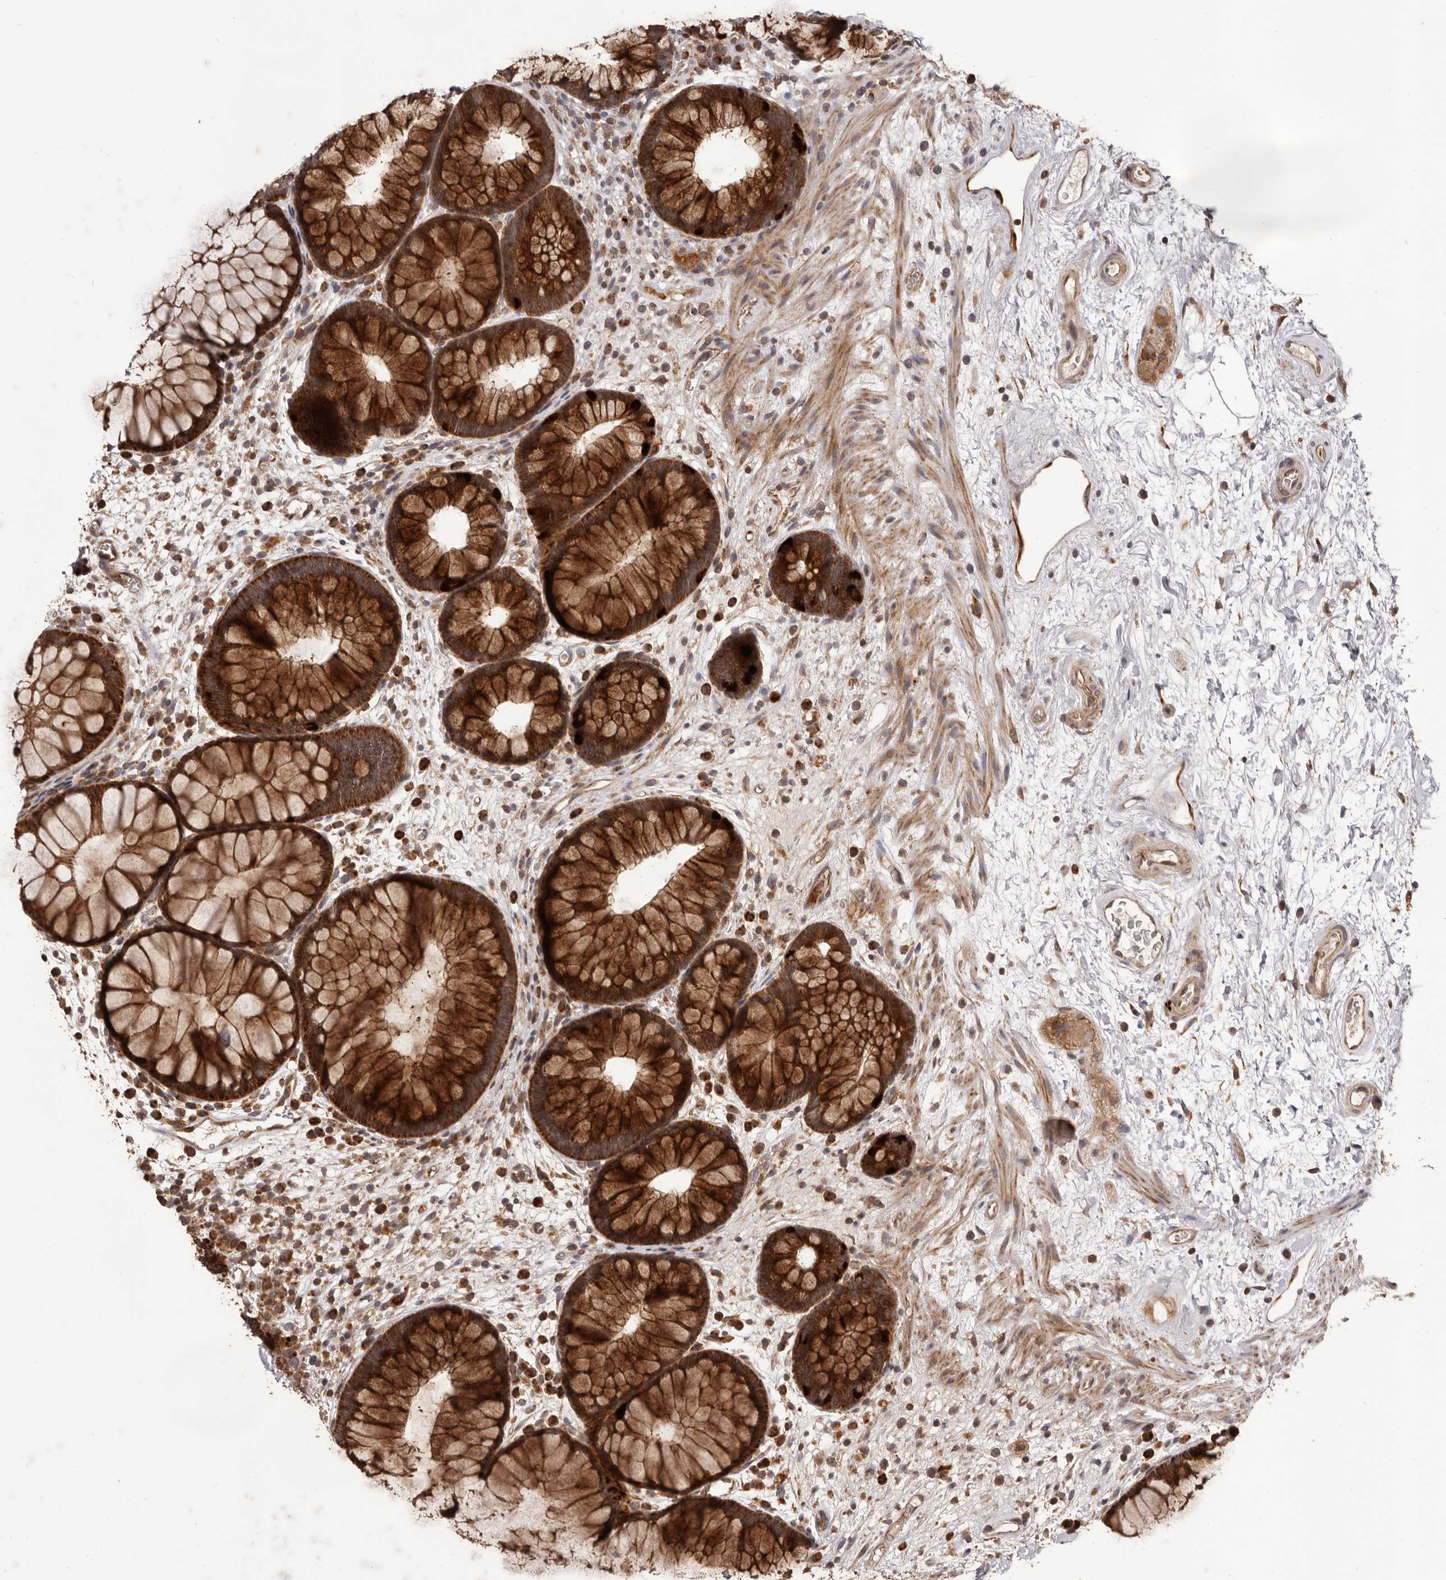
{"staining": {"intensity": "strong", "quantity": ">75%", "location": "cytoplasmic/membranous"}, "tissue": "rectum", "cell_type": "Glandular cells", "image_type": "normal", "snomed": [{"axis": "morphology", "description": "Normal tissue, NOS"}, {"axis": "topography", "description": "Rectum"}], "caption": "A high amount of strong cytoplasmic/membranous expression is present in approximately >75% of glandular cells in benign rectum. The staining was performed using DAB (3,3'-diaminobenzidine) to visualize the protein expression in brown, while the nuclei were stained in blue with hematoxylin (Magnification: 20x).", "gene": "QRSL1", "patient": {"sex": "male", "age": 51}}